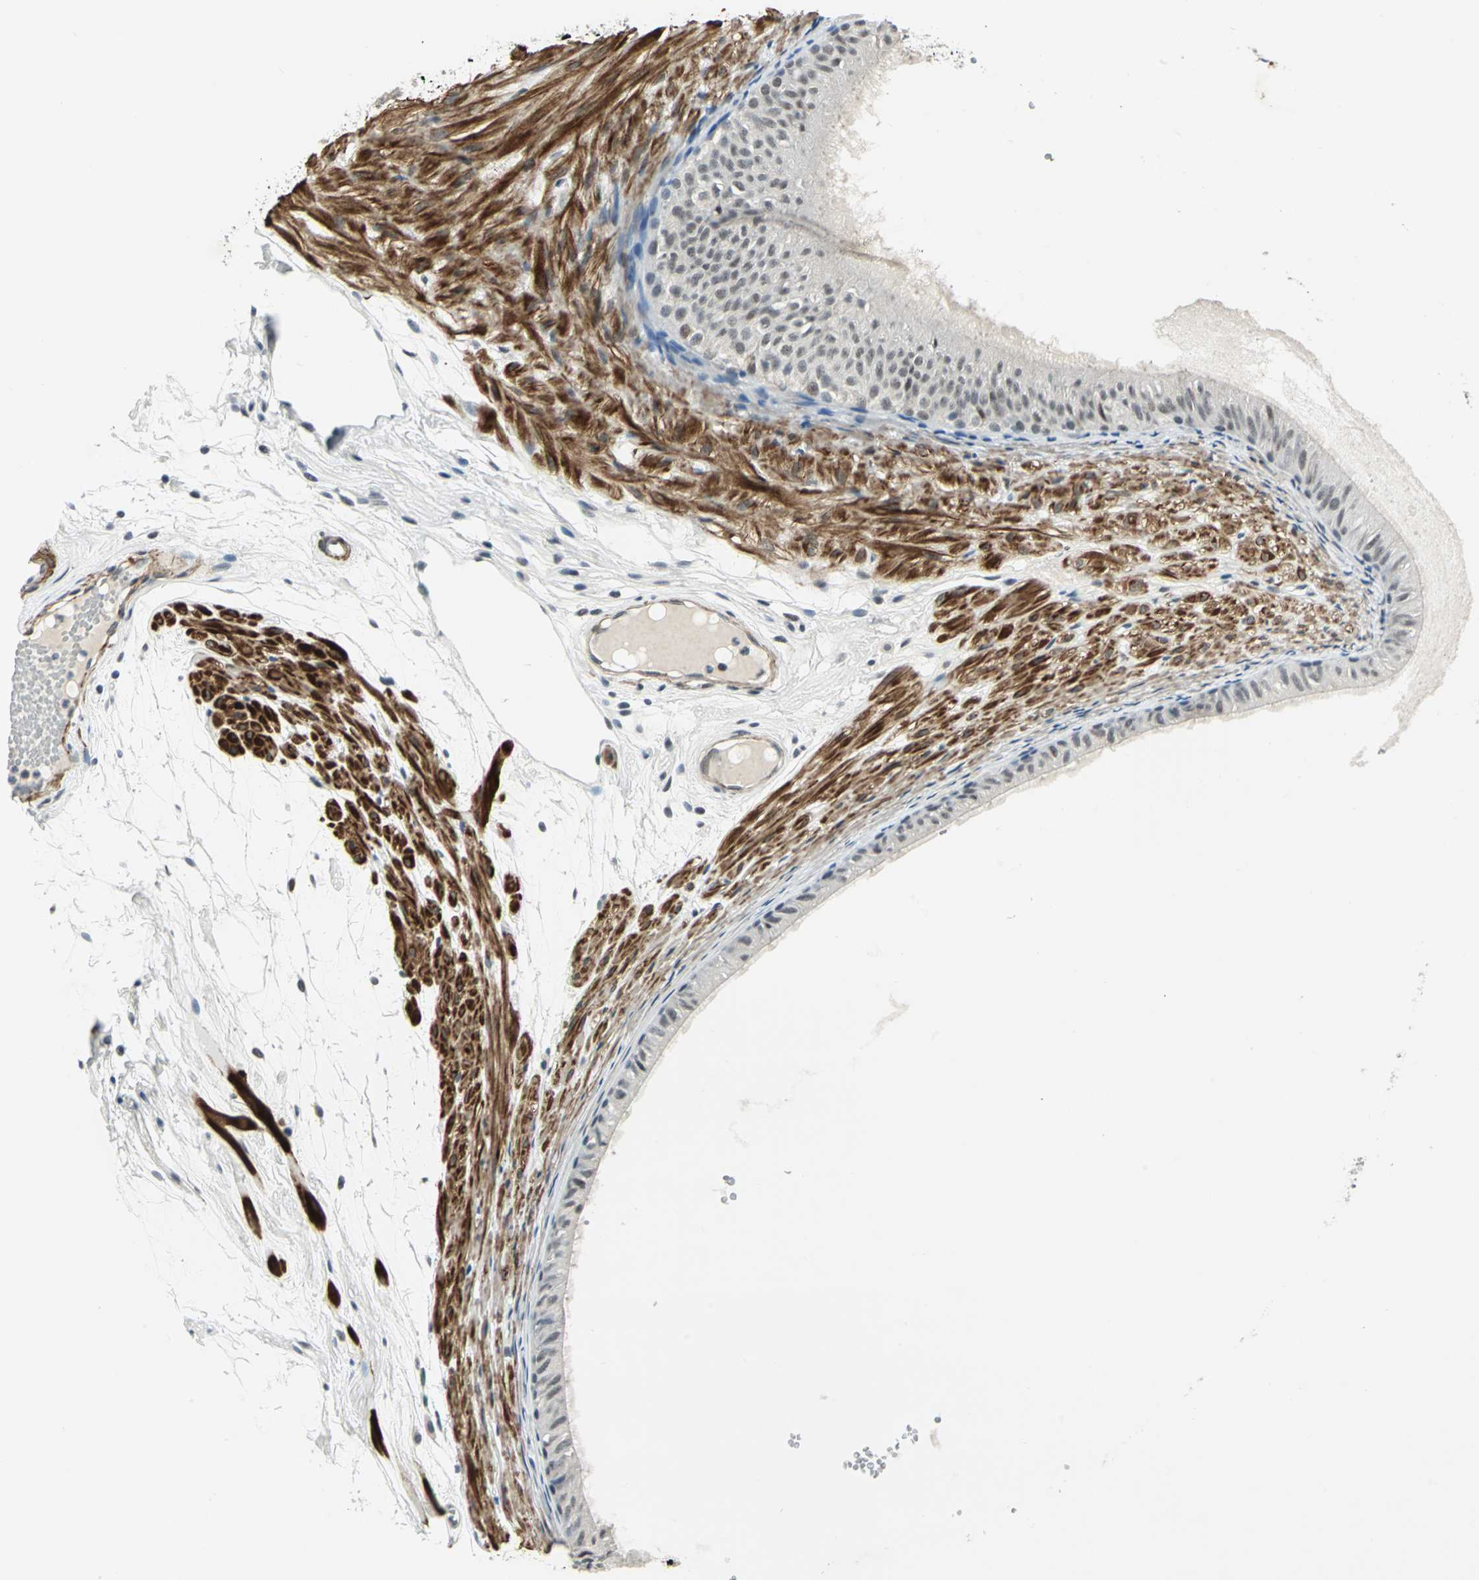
{"staining": {"intensity": "weak", "quantity": "25%-75%", "location": "cytoplasmic/membranous,nuclear"}, "tissue": "epididymis", "cell_type": "Glandular cells", "image_type": "normal", "snomed": [{"axis": "morphology", "description": "Normal tissue, NOS"}, {"axis": "morphology", "description": "Atrophy, NOS"}, {"axis": "topography", "description": "Testis"}, {"axis": "topography", "description": "Epididymis"}], "caption": "High-power microscopy captured an immunohistochemistry photomicrograph of unremarkable epididymis, revealing weak cytoplasmic/membranous,nuclear expression in about 25%-75% of glandular cells.", "gene": "MTA1", "patient": {"sex": "male", "age": 18}}